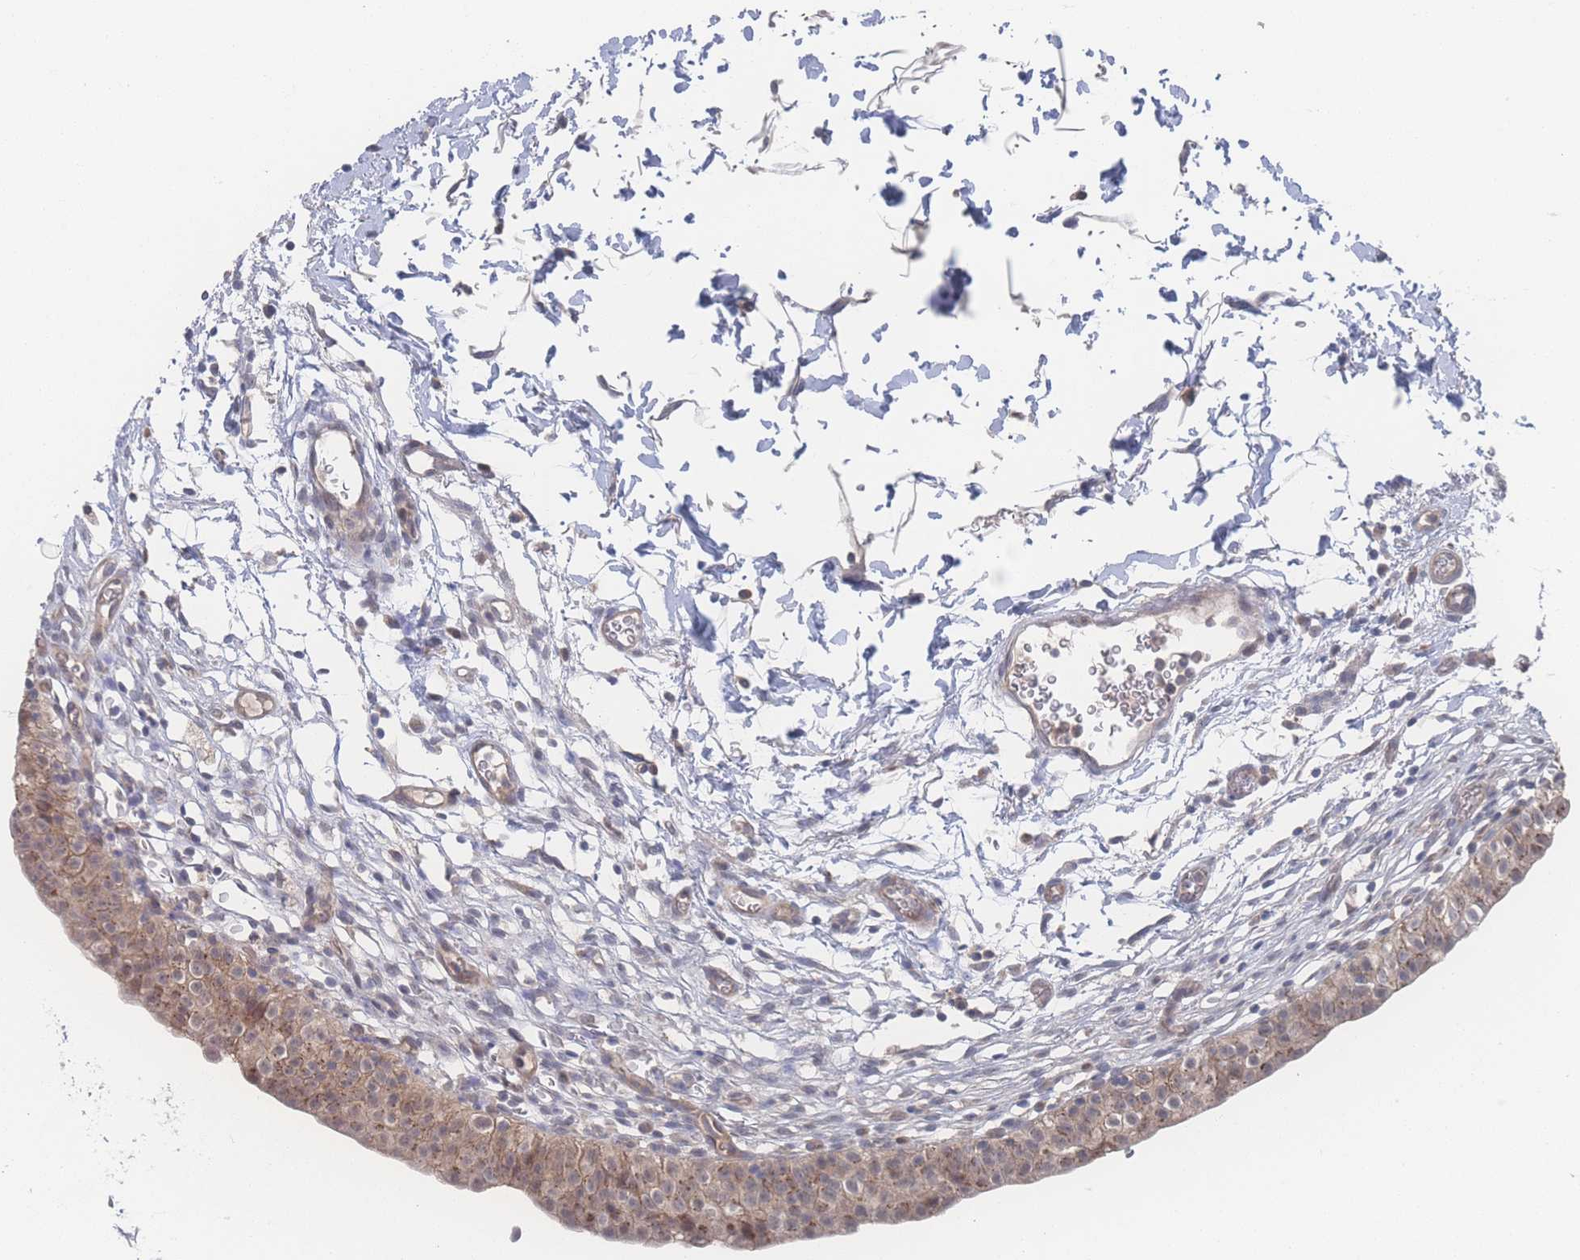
{"staining": {"intensity": "moderate", "quantity": ">75%", "location": "cytoplasmic/membranous"}, "tissue": "urinary bladder", "cell_type": "Urothelial cells", "image_type": "normal", "snomed": [{"axis": "morphology", "description": "Normal tissue, NOS"}, {"axis": "topography", "description": "Urinary bladder"}, {"axis": "topography", "description": "Peripheral nerve tissue"}], "caption": "This photomicrograph displays immunohistochemistry staining of unremarkable human urinary bladder, with medium moderate cytoplasmic/membranous staining in about >75% of urothelial cells.", "gene": "NBEAL1", "patient": {"sex": "male", "age": 55}}